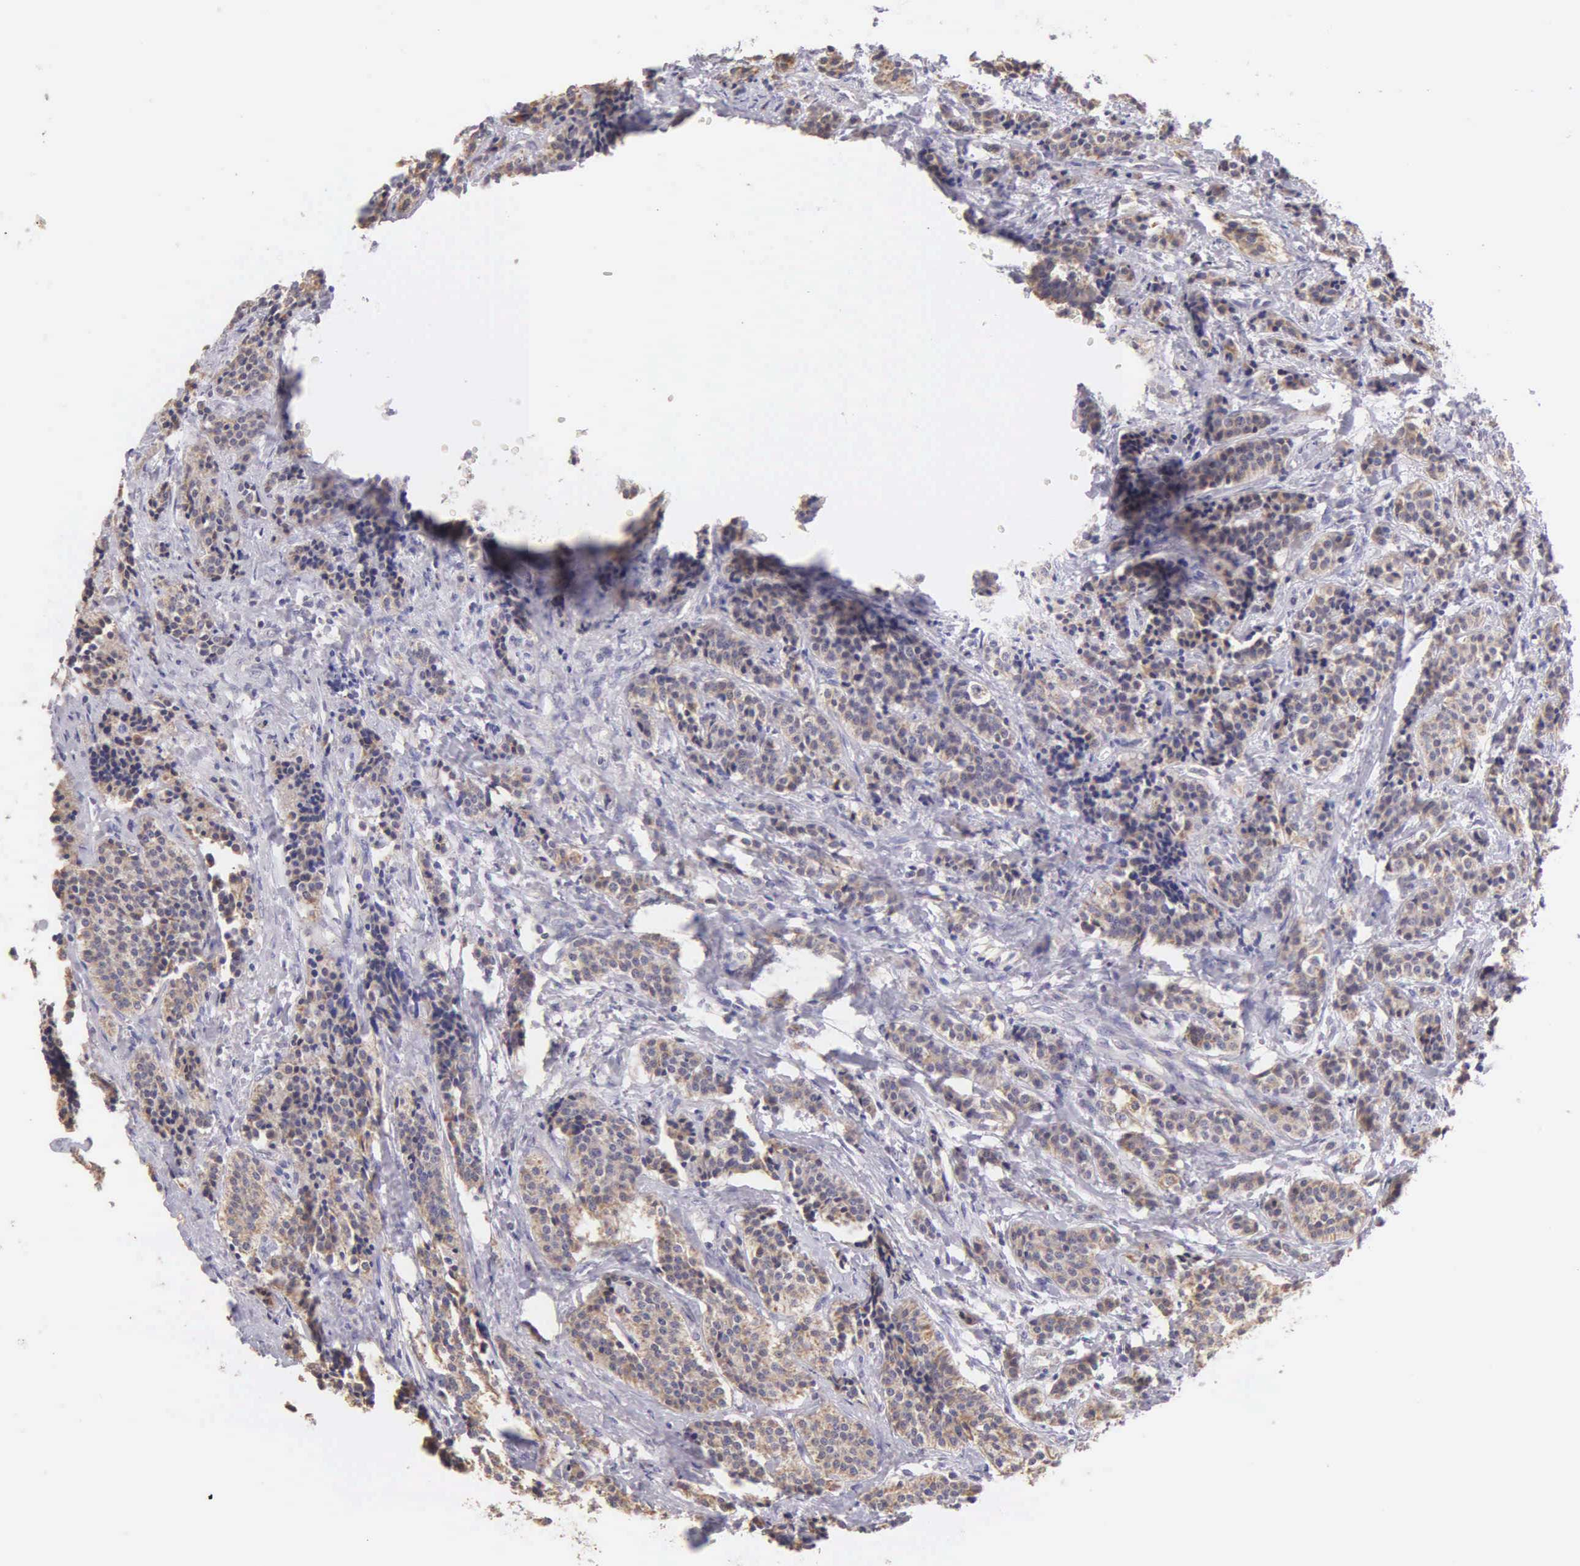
{"staining": {"intensity": "weak", "quantity": "25%-75%", "location": "cytoplasmic/membranous"}, "tissue": "carcinoid", "cell_type": "Tumor cells", "image_type": "cancer", "snomed": [{"axis": "morphology", "description": "Carcinoid, malignant, NOS"}, {"axis": "topography", "description": "Small intestine"}], "caption": "Immunohistochemistry micrograph of neoplastic tissue: human malignant carcinoid stained using immunohistochemistry shows low levels of weak protein expression localized specifically in the cytoplasmic/membranous of tumor cells, appearing as a cytoplasmic/membranous brown color.", "gene": "ESR1", "patient": {"sex": "male", "age": 63}}